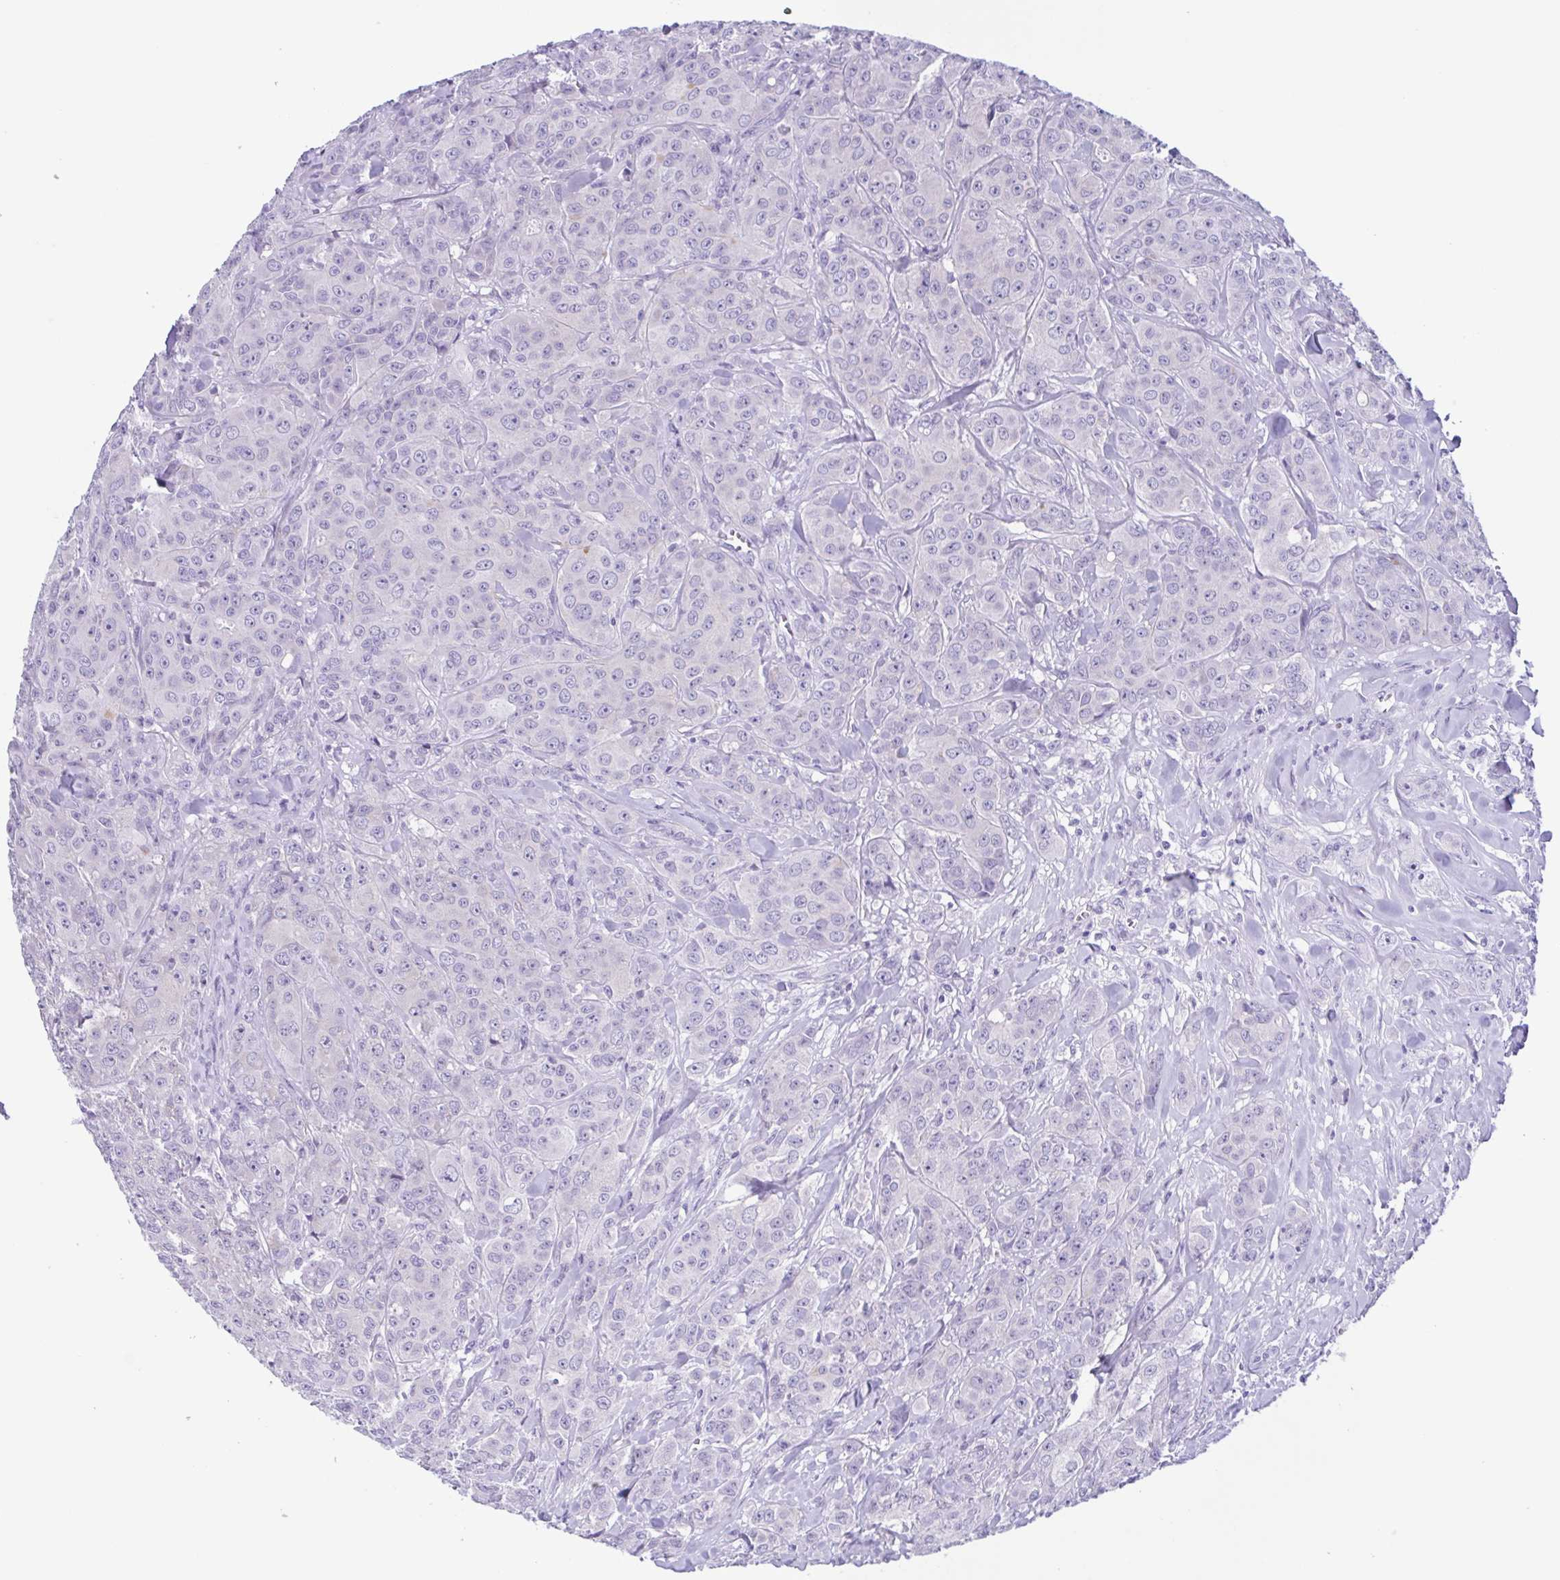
{"staining": {"intensity": "negative", "quantity": "none", "location": "none"}, "tissue": "breast cancer", "cell_type": "Tumor cells", "image_type": "cancer", "snomed": [{"axis": "morphology", "description": "Normal tissue, NOS"}, {"axis": "morphology", "description": "Duct carcinoma"}, {"axis": "topography", "description": "Breast"}], "caption": "An immunohistochemistry (IHC) photomicrograph of breast cancer is shown. There is no staining in tumor cells of breast cancer. (DAB immunohistochemistry visualized using brightfield microscopy, high magnification).", "gene": "INAFM1", "patient": {"sex": "female", "age": 43}}